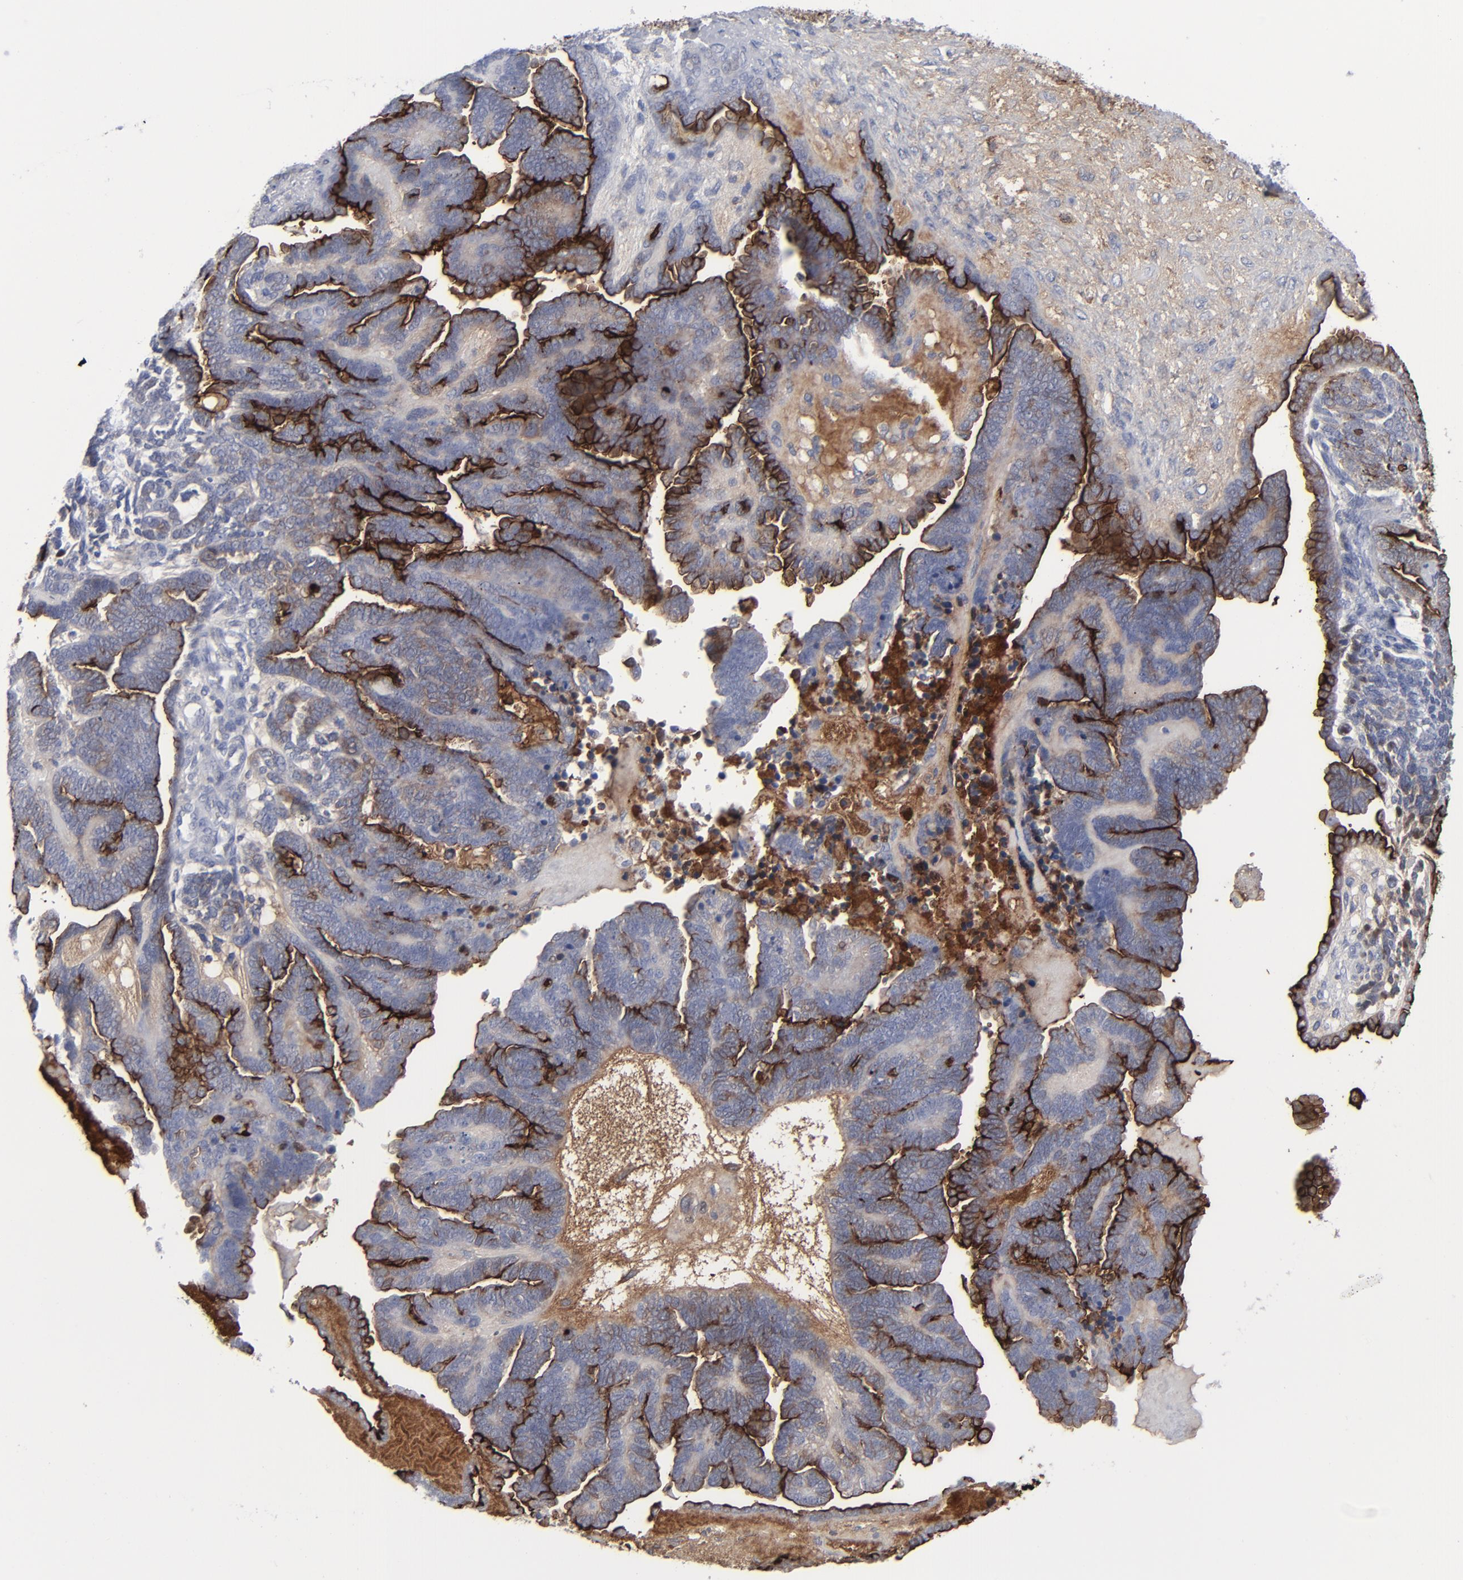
{"staining": {"intensity": "strong", "quantity": "25%-75%", "location": "cytoplasmic/membranous"}, "tissue": "endometrial cancer", "cell_type": "Tumor cells", "image_type": "cancer", "snomed": [{"axis": "morphology", "description": "Neoplasm, malignant, NOS"}, {"axis": "topography", "description": "Endometrium"}], "caption": "There is high levels of strong cytoplasmic/membranous expression in tumor cells of endometrial neoplasm (malignant), as demonstrated by immunohistochemical staining (brown color).", "gene": "MSLN", "patient": {"sex": "female", "age": 74}}